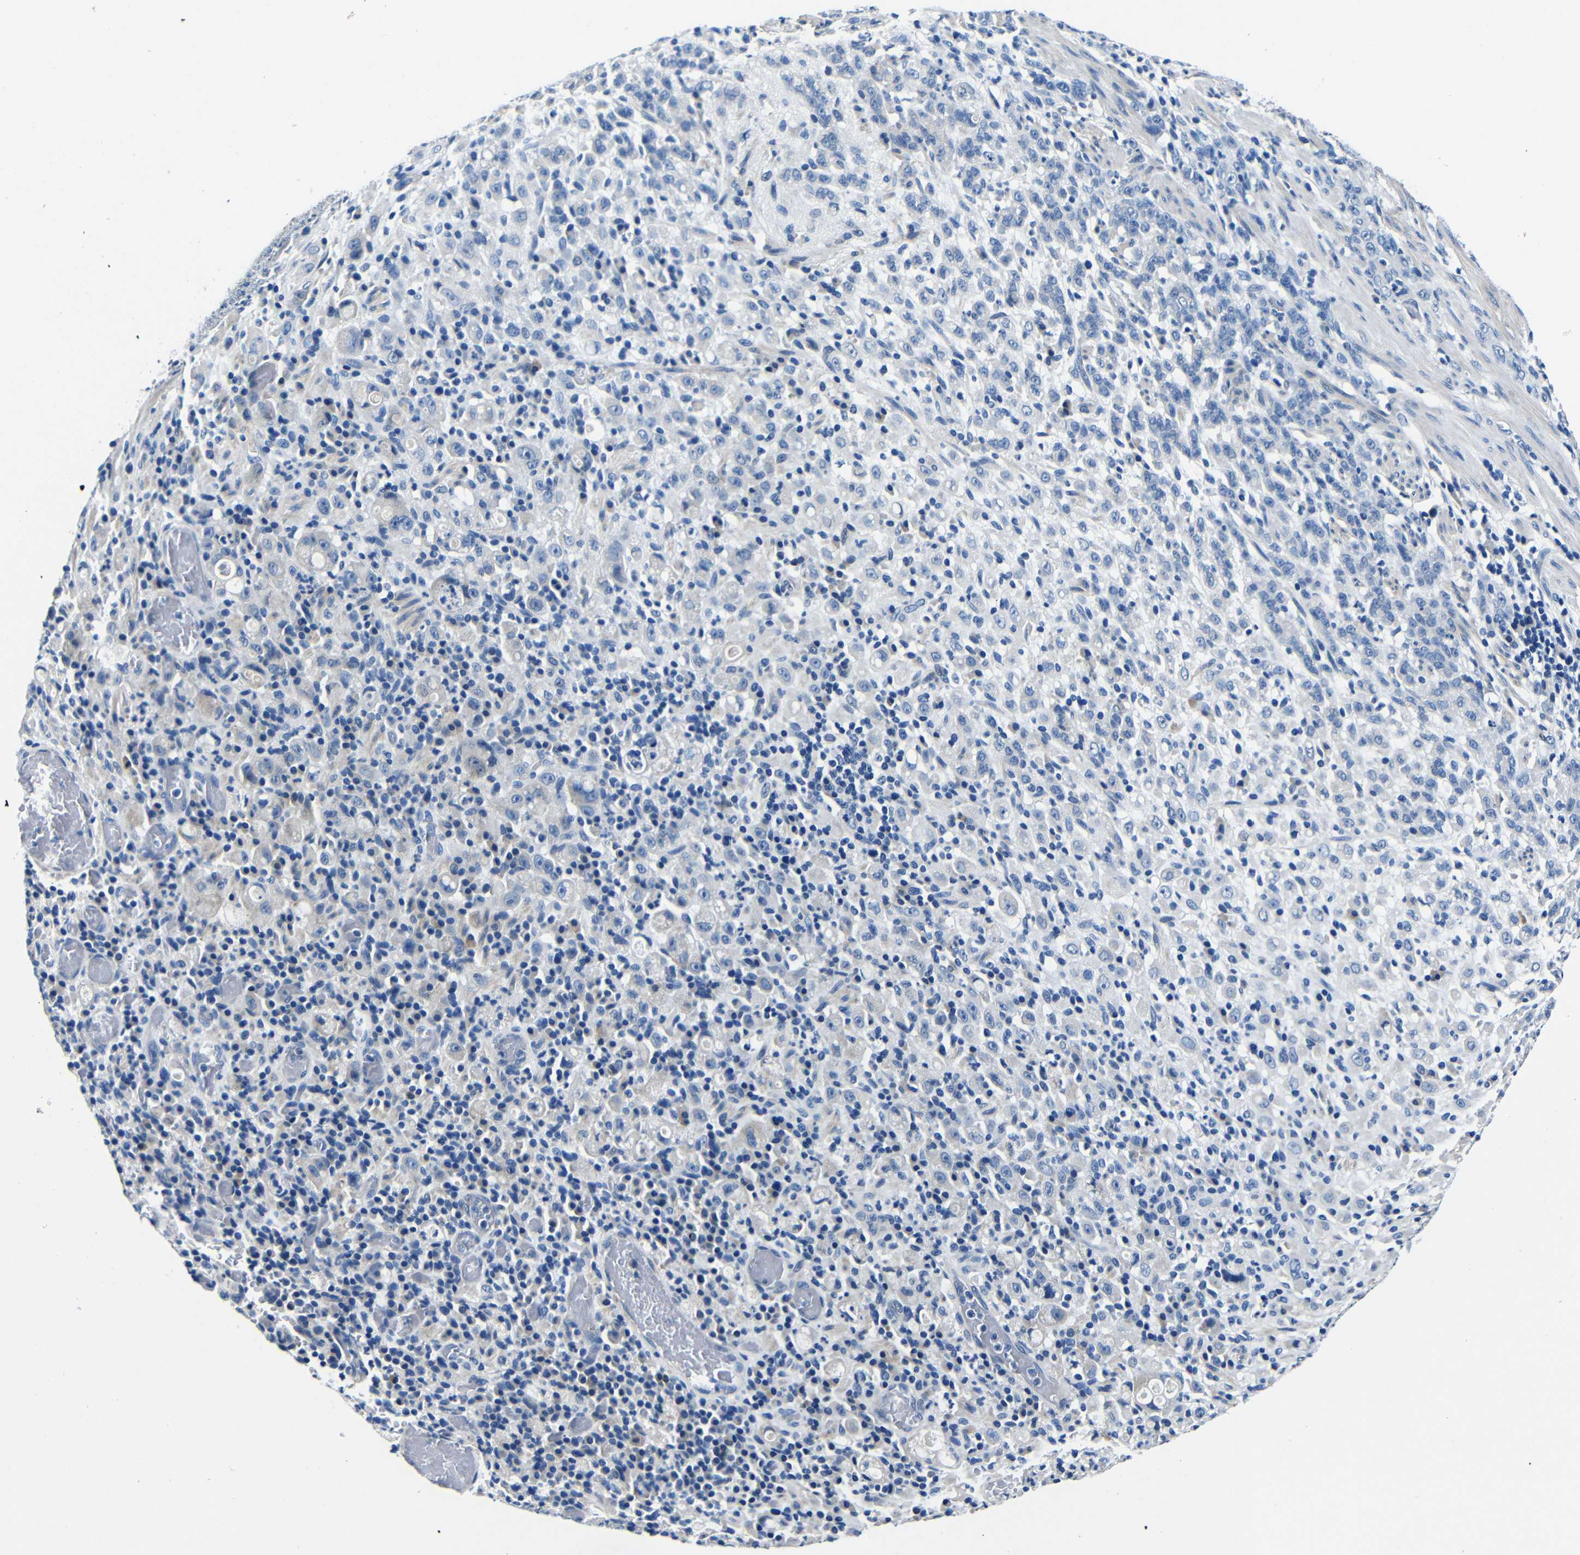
{"staining": {"intensity": "negative", "quantity": "none", "location": "none"}, "tissue": "stomach cancer", "cell_type": "Tumor cells", "image_type": "cancer", "snomed": [{"axis": "morphology", "description": "Adenocarcinoma, NOS"}, {"axis": "topography", "description": "Stomach, lower"}], "caption": "High power microscopy photomicrograph of an IHC histopathology image of adenocarcinoma (stomach), revealing no significant expression in tumor cells.", "gene": "TNFAIP1", "patient": {"sex": "male", "age": 88}}